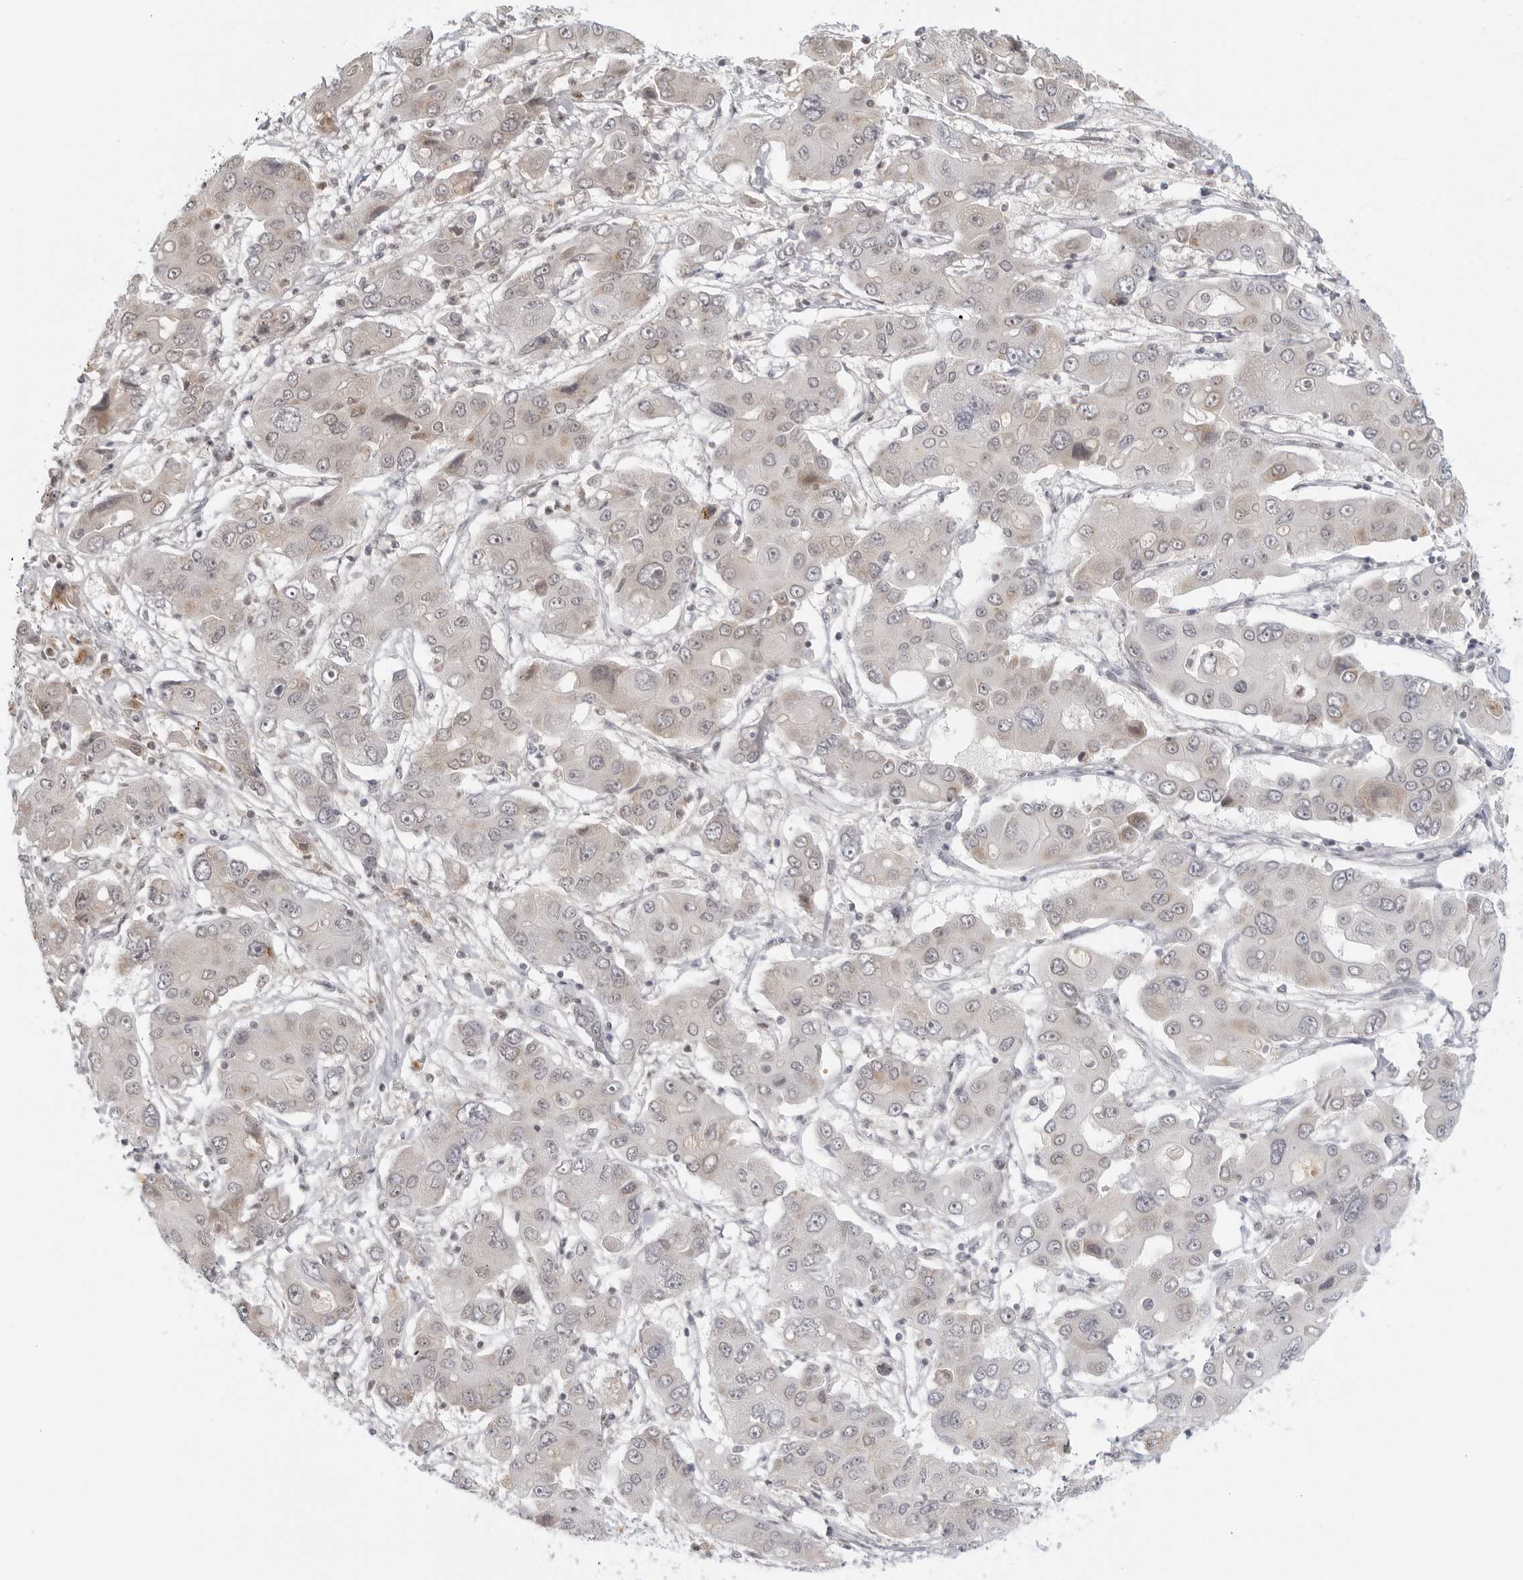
{"staining": {"intensity": "weak", "quantity": "<25%", "location": "cytoplasmic/membranous"}, "tissue": "liver cancer", "cell_type": "Tumor cells", "image_type": "cancer", "snomed": [{"axis": "morphology", "description": "Cholangiocarcinoma"}, {"axis": "topography", "description": "Liver"}], "caption": "Liver cancer was stained to show a protein in brown. There is no significant staining in tumor cells.", "gene": "RAB11FIP3", "patient": {"sex": "male", "age": 67}}